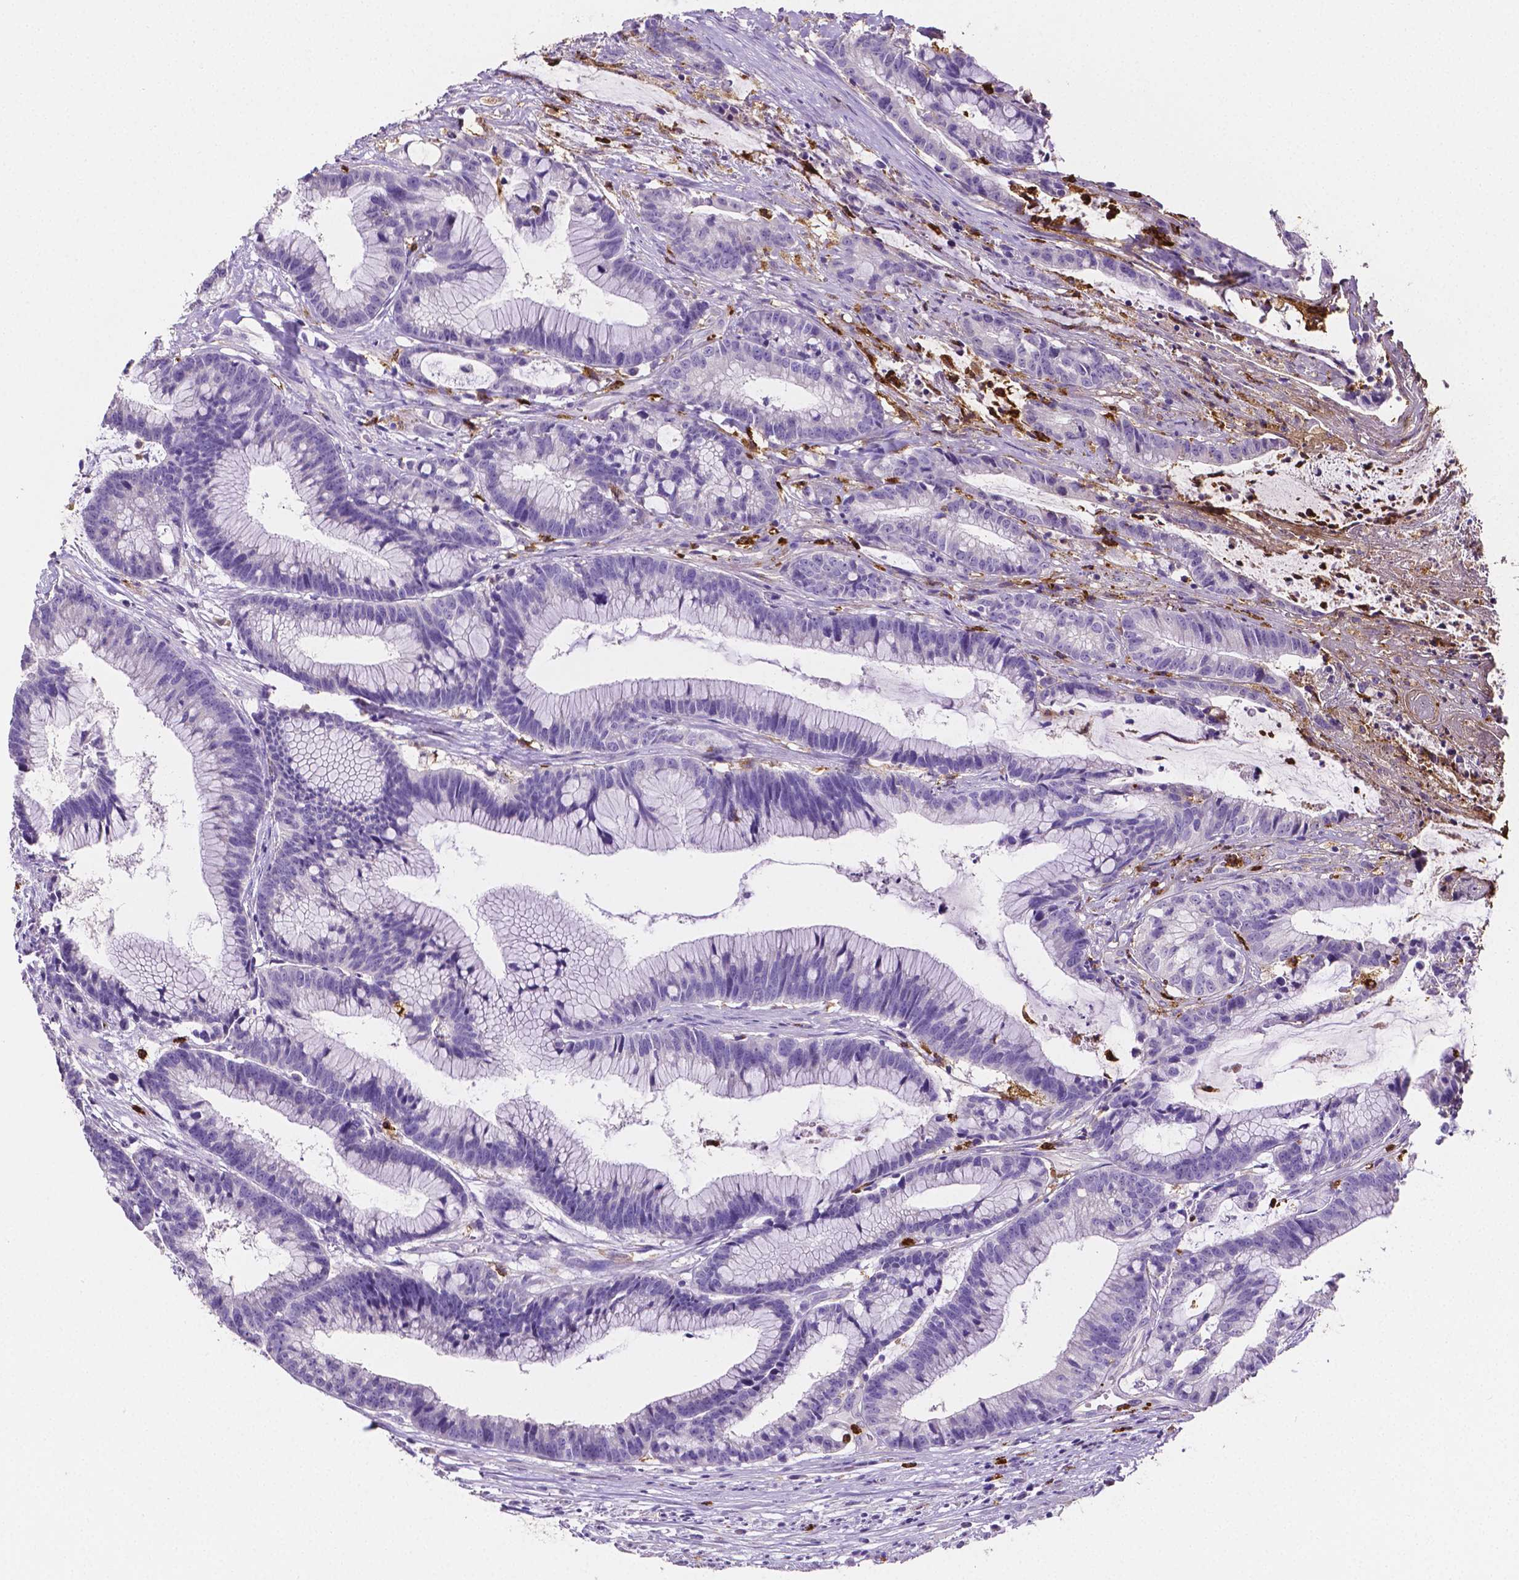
{"staining": {"intensity": "negative", "quantity": "none", "location": "none"}, "tissue": "colorectal cancer", "cell_type": "Tumor cells", "image_type": "cancer", "snomed": [{"axis": "morphology", "description": "Adenocarcinoma, NOS"}, {"axis": "topography", "description": "Colon"}], "caption": "An image of colorectal cancer stained for a protein demonstrates no brown staining in tumor cells.", "gene": "MMP9", "patient": {"sex": "female", "age": 78}}